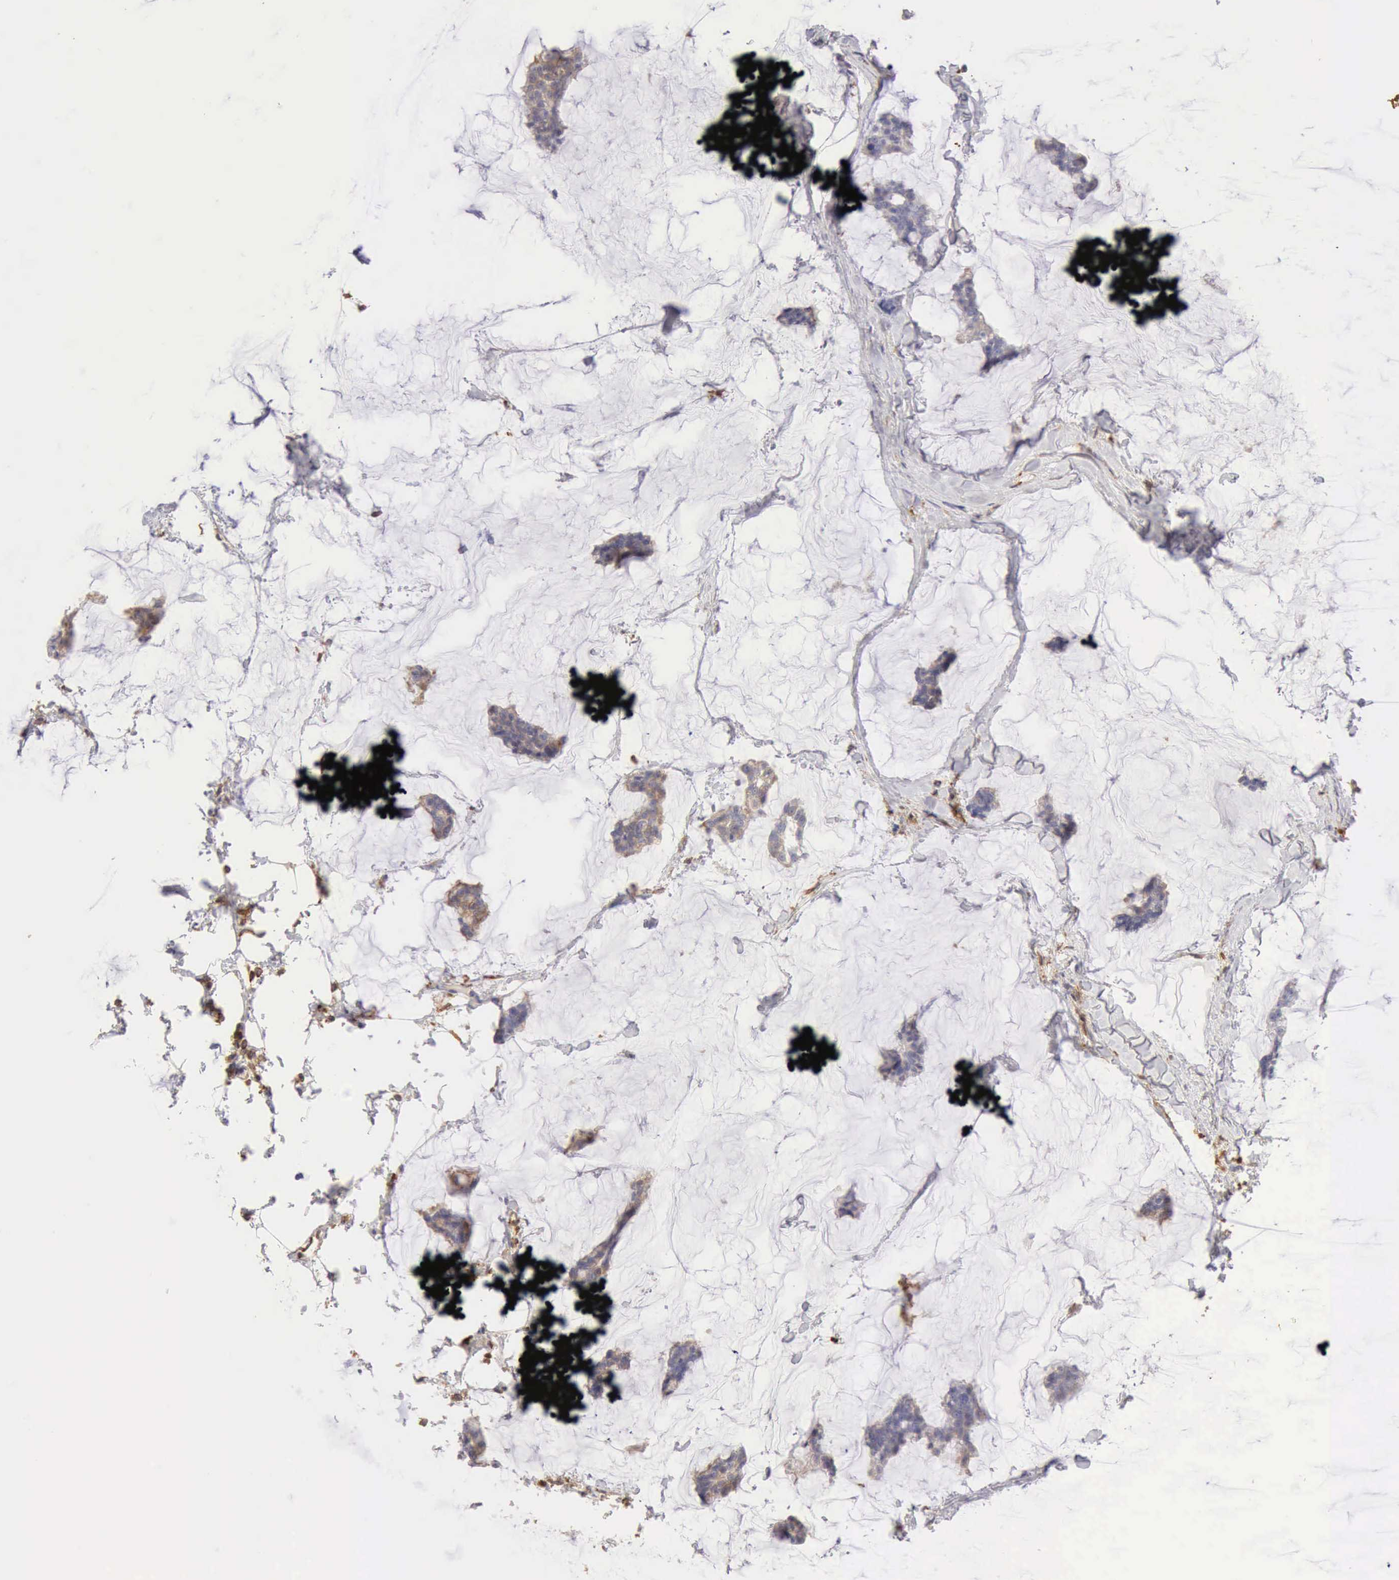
{"staining": {"intensity": "weak", "quantity": "25%-75%", "location": "cytoplasmic/membranous"}, "tissue": "breast cancer", "cell_type": "Tumor cells", "image_type": "cancer", "snomed": [{"axis": "morphology", "description": "Duct carcinoma"}, {"axis": "topography", "description": "Breast"}], "caption": "Approximately 25%-75% of tumor cells in breast cancer (invasive ductal carcinoma) demonstrate weak cytoplasmic/membranous protein expression as visualized by brown immunohistochemical staining.", "gene": "ARHGAP4", "patient": {"sex": "female", "age": 93}}